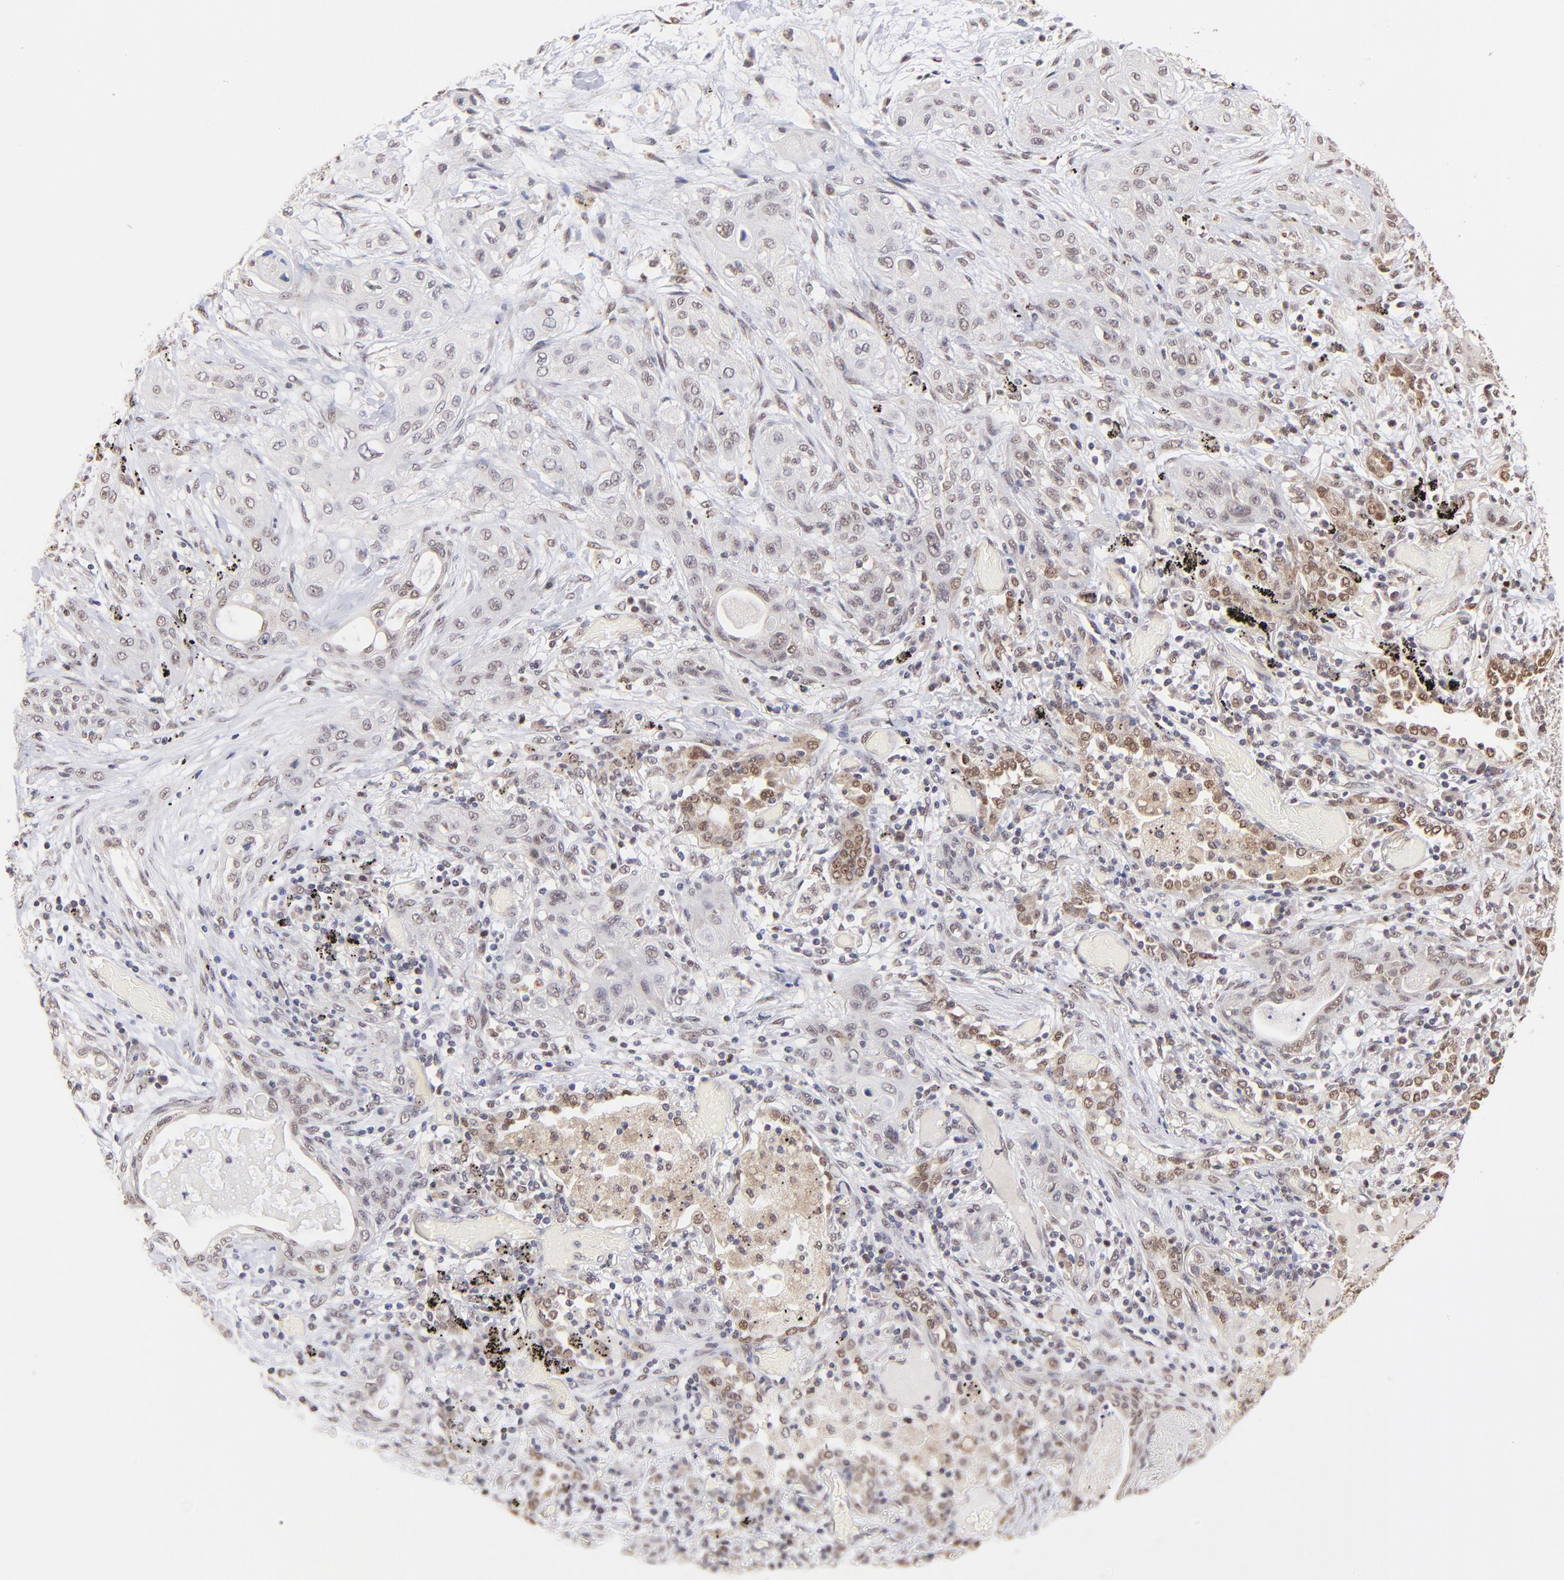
{"staining": {"intensity": "weak", "quantity": "25%-75%", "location": "nuclear"}, "tissue": "lung cancer", "cell_type": "Tumor cells", "image_type": "cancer", "snomed": [{"axis": "morphology", "description": "Squamous cell carcinoma, NOS"}, {"axis": "topography", "description": "Lung"}], "caption": "Immunohistochemical staining of human lung cancer demonstrates low levels of weak nuclear expression in about 25%-75% of tumor cells.", "gene": "ZNF670", "patient": {"sex": "female", "age": 47}}